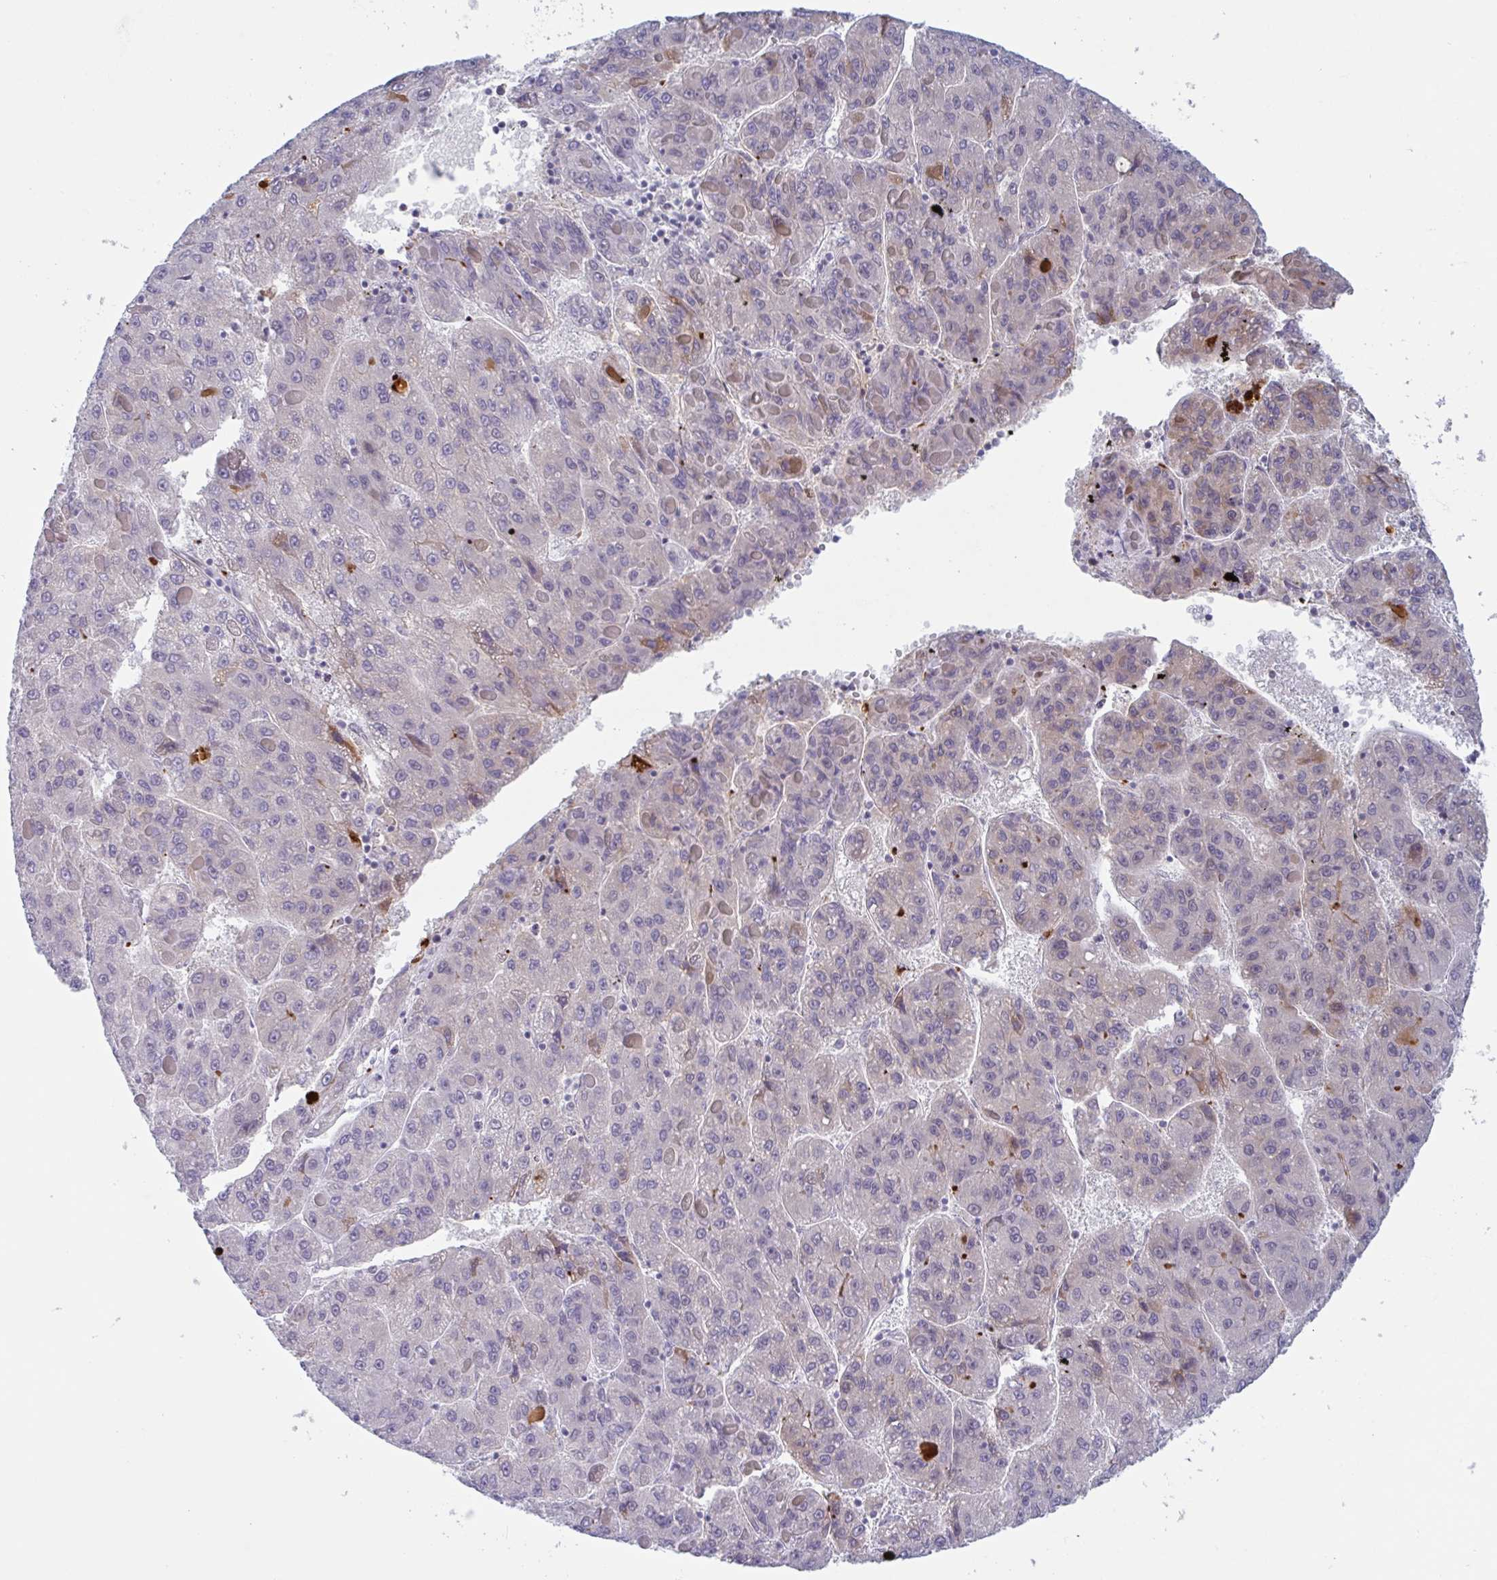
{"staining": {"intensity": "weak", "quantity": "<25%", "location": "cytoplasmic/membranous"}, "tissue": "liver cancer", "cell_type": "Tumor cells", "image_type": "cancer", "snomed": [{"axis": "morphology", "description": "Carcinoma, Hepatocellular, NOS"}, {"axis": "topography", "description": "Liver"}], "caption": "Tumor cells are negative for protein expression in human liver cancer.", "gene": "PLG", "patient": {"sex": "female", "age": 82}}